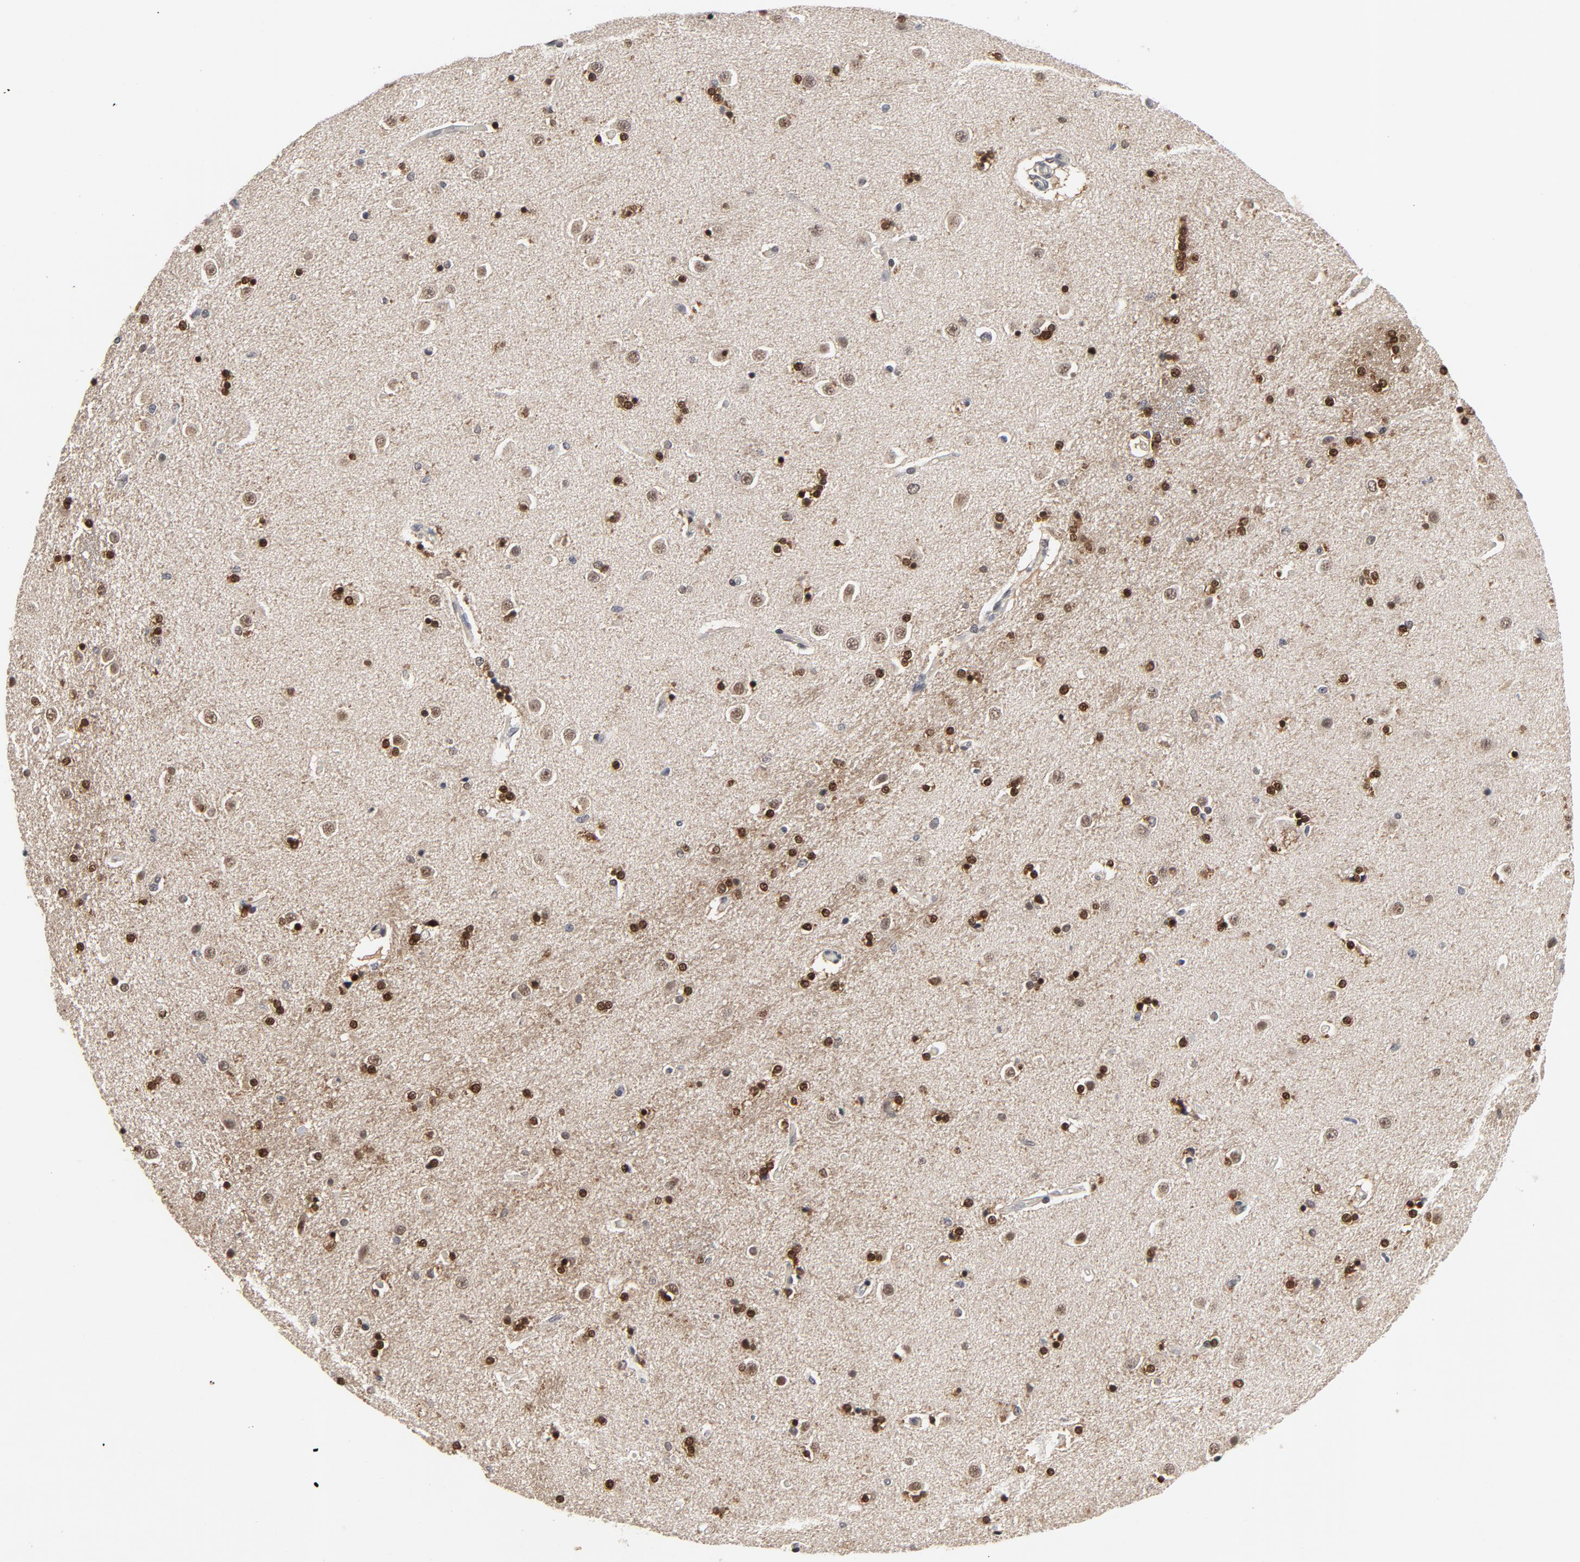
{"staining": {"intensity": "moderate", "quantity": "25%-75%", "location": "nuclear"}, "tissue": "caudate", "cell_type": "Glial cells", "image_type": "normal", "snomed": [{"axis": "morphology", "description": "Normal tissue, NOS"}, {"axis": "topography", "description": "Lateral ventricle wall"}], "caption": "The photomicrograph reveals immunohistochemical staining of benign caudate. There is moderate nuclear positivity is appreciated in approximately 25%-75% of glial cells.", "gene": "RTL5", "patient": {"sex": "female", "age": 54}}